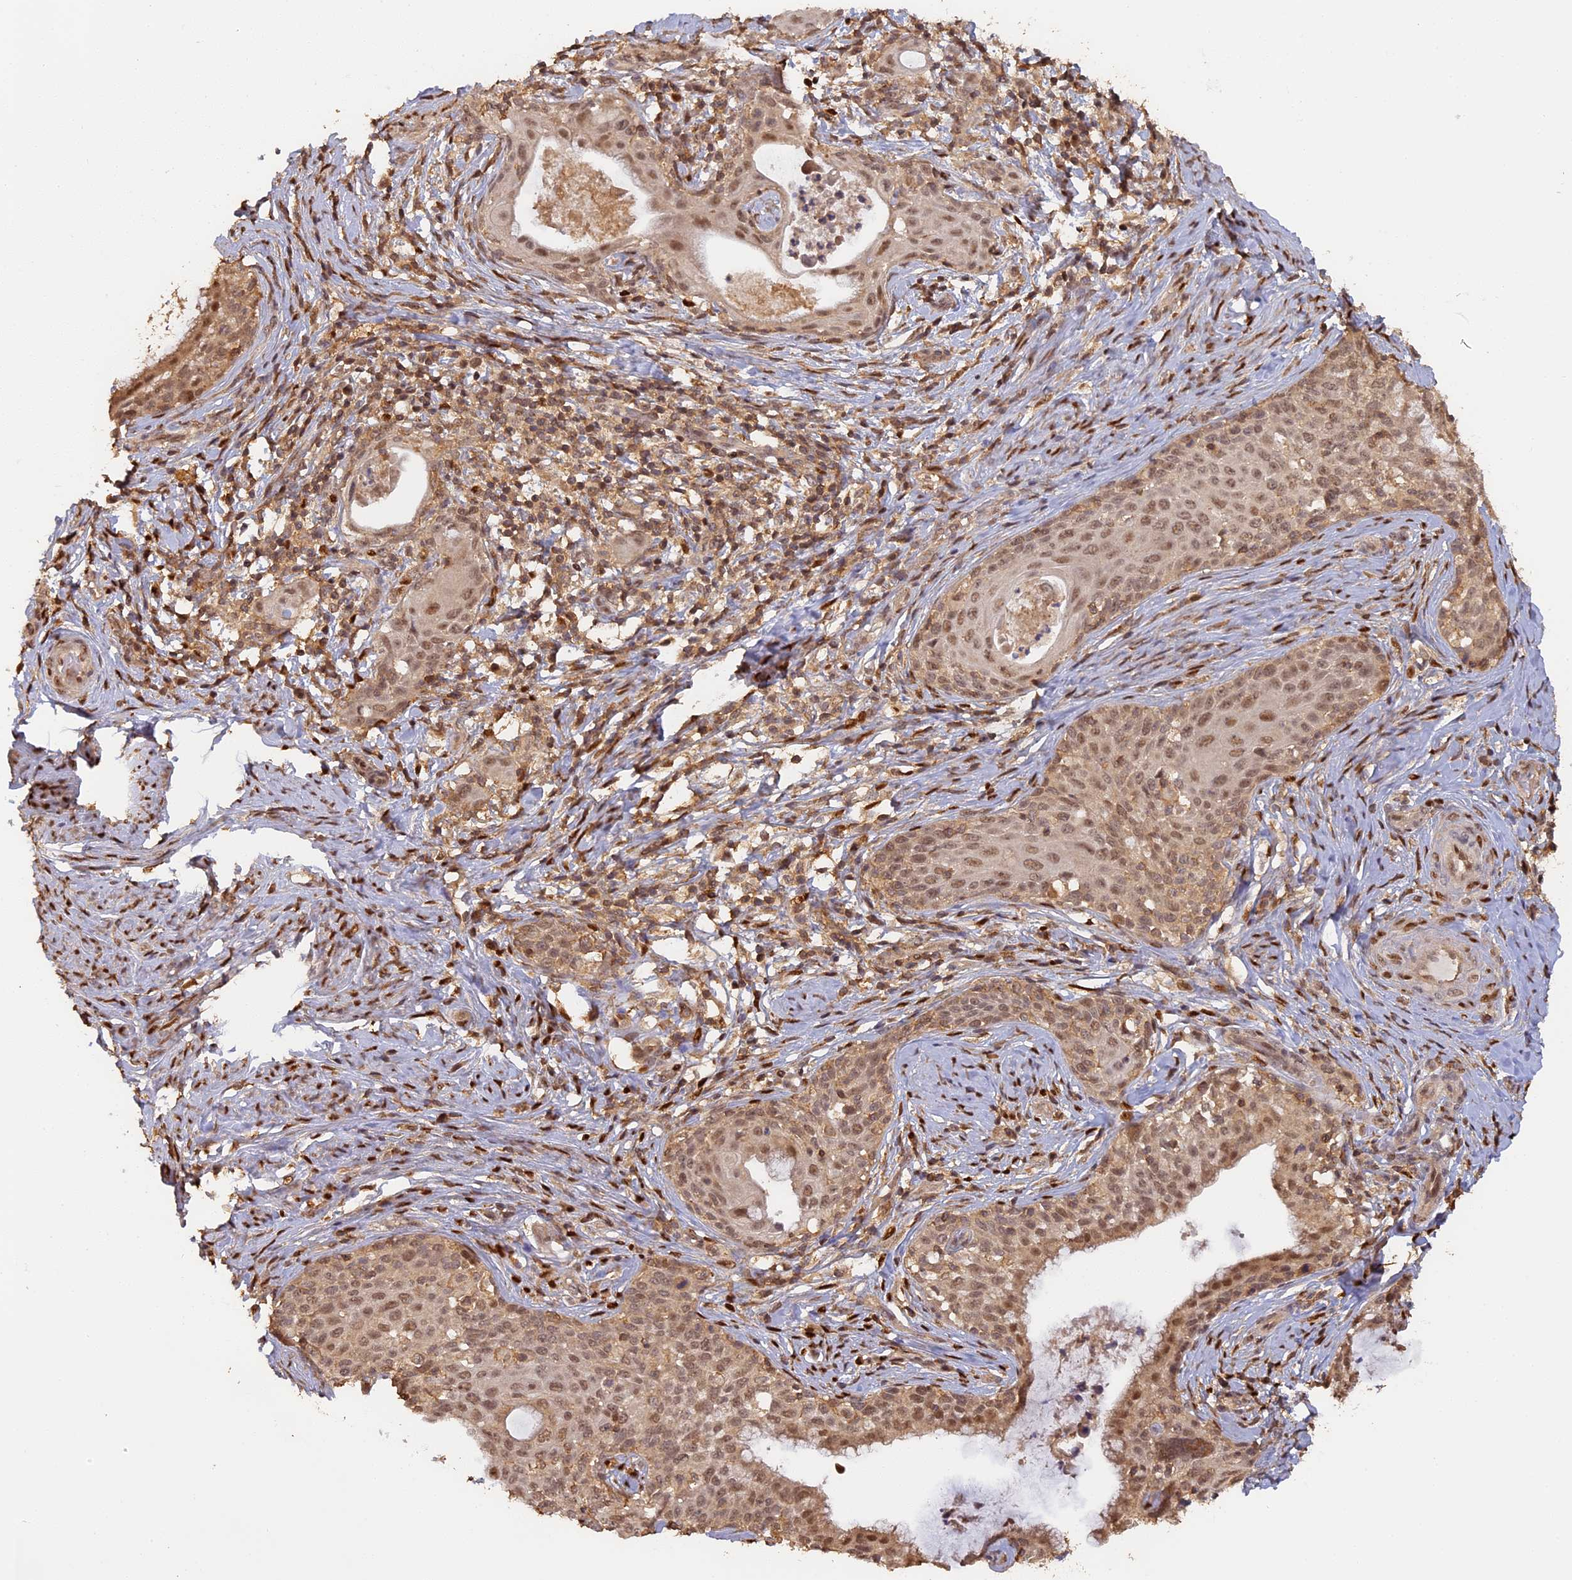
{"staining": {"intensity": "moderate", "quantity": ">75%", "location": "cytoplasmic/membranous,nuclear"}, "tissue": "cervical cancer", "cell_type": "Tumor cells", "image_type": "cancer", "snomed": [{"axis": "morphology", "description": "Squamous cell carcinoma, NOS"}, {"axis": "morphology", "description": "Adenocarcinoma, NOS"}, {"axis": "topography", "description": "Cervix"}], "caption": "Immunohistochemistry micrograph of human cervical squamous cell carcinoma stained for a protein (brown), which reveals medium levels of moderate cytoplasmic/membranous and nuclear staining in approximately >75% of tumor cells.", "gene": "MYBL2", "patient": {"sex": "female", "age": 52}}